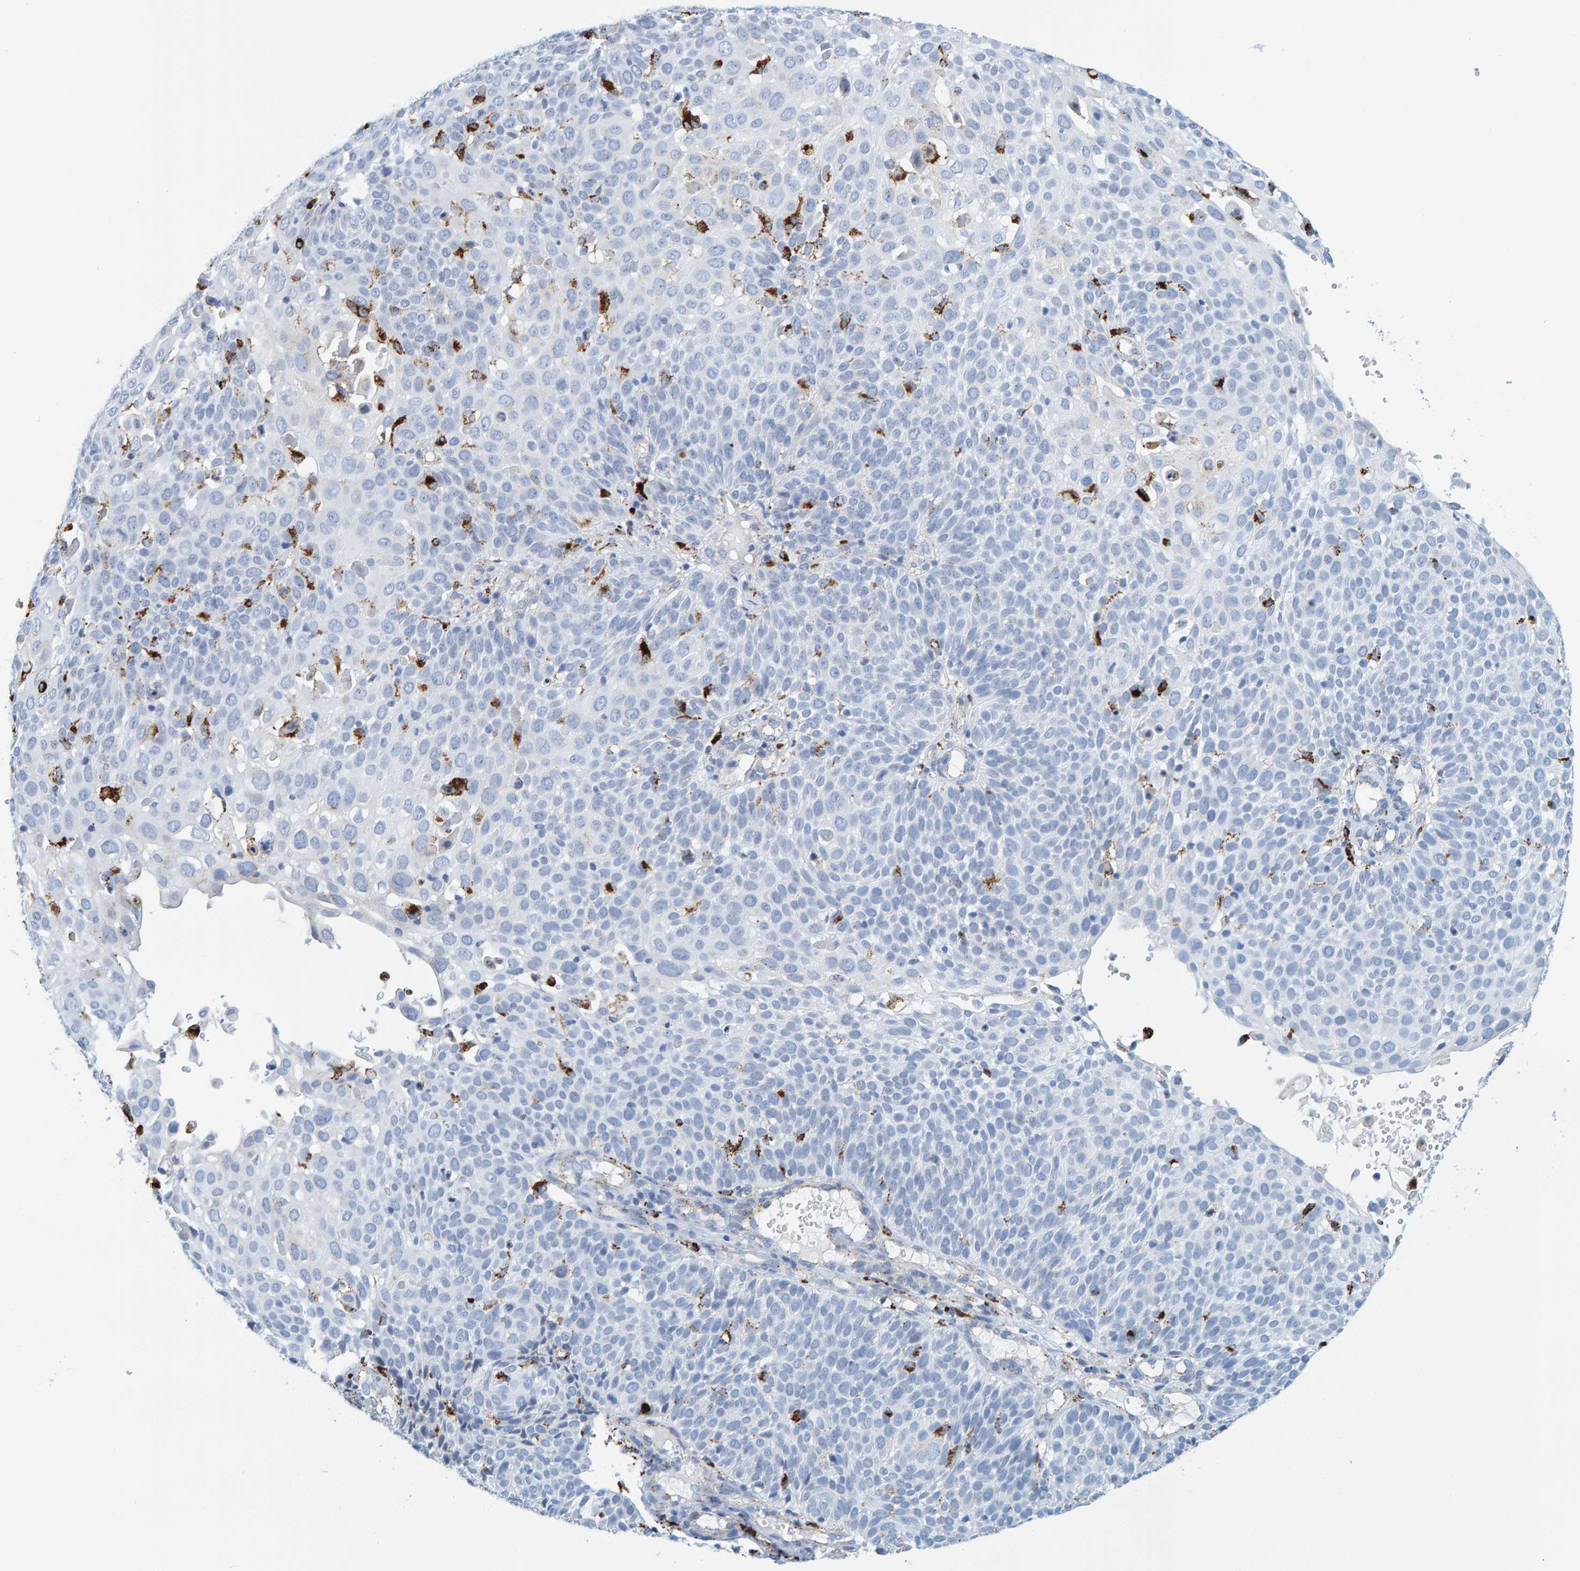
{"staining": {"intensity": "negative", "quantity": "none", "location": "none"}, "tissue": "cervical cancer", "cell_type": "Tumor cells", "image_type": "cancer", "snomed": [{"axis": "morphology", "description": "Squamous cell carcinoma, NOS"}, {"axis": "topography", "description": "Cervix"}], "caption": "Immunohistochemistry (IHC) micrograph of neoplastic tissue: human cervical cancer (squamous cell carcinoma) stained with DAB reveals no significant protein staining in tumor cells. (Stains: DAB (3,3'-diaminobenzidine) IHC with hematoxylin counter stain, Microscopy: brightfield microscopy at high magnification).", "gene": "BIN3", "patient": {"sex": "female", "age": 74}}